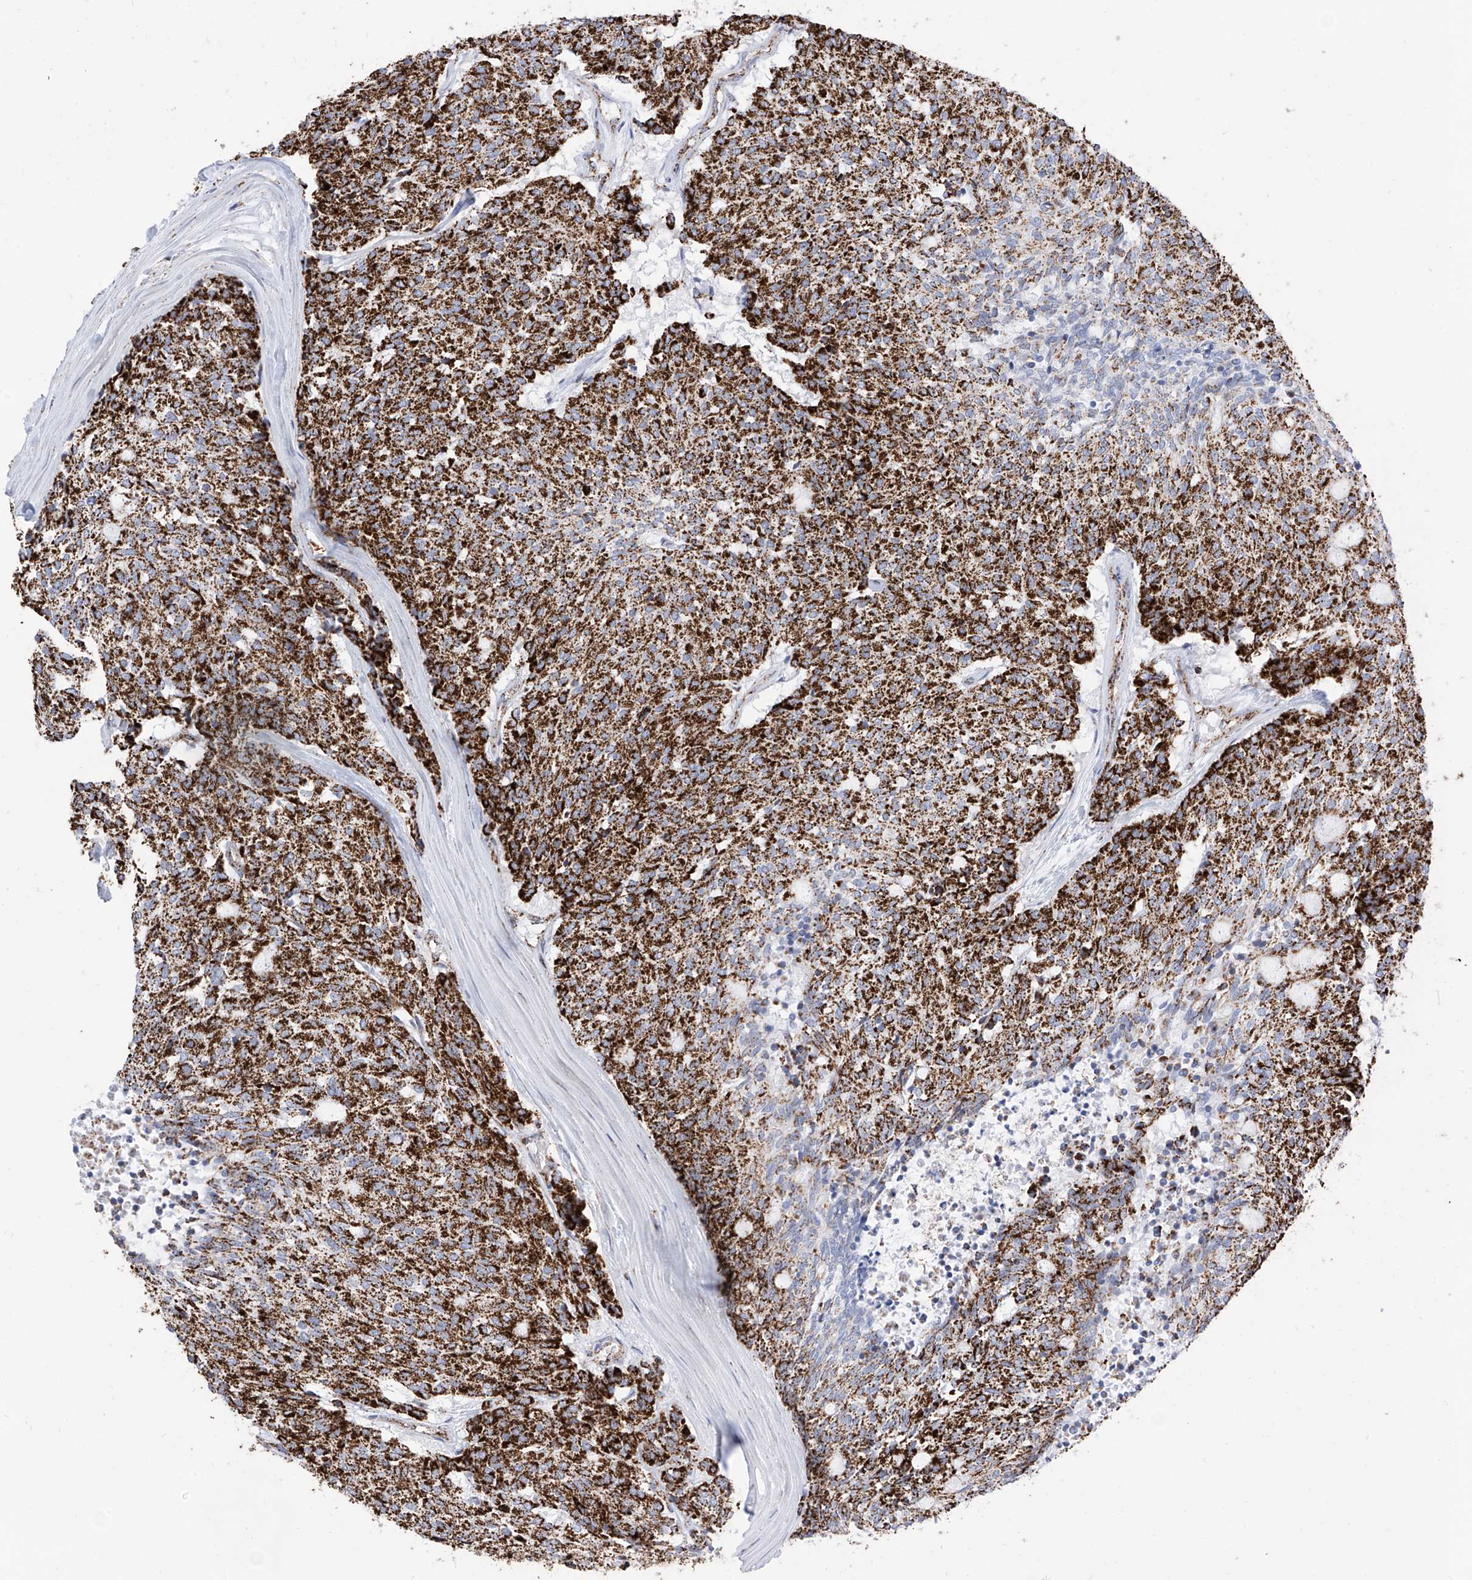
{"staining": {"intensity": "strong", "quantity": ">75%", "location": "cytoplasmic/membranous"}, "tissue": "carcinoid", "cell_type": "Tumor cells", "image_type": "cancer", "snomed": [{"axis": "morphology", "description": "Carcinoid, malignant, NOS"}, {"axis": "topography", "description": "Pancreas"}], "caption": "The photomicrograph demonstrates immunohistochemical staining of carcinoid. There is strong cytoplasmic/membranous positivity is present in about >75% of tumor cells.", "gene": "COX5B", "patient": {"sex": "female", "age": 54}}